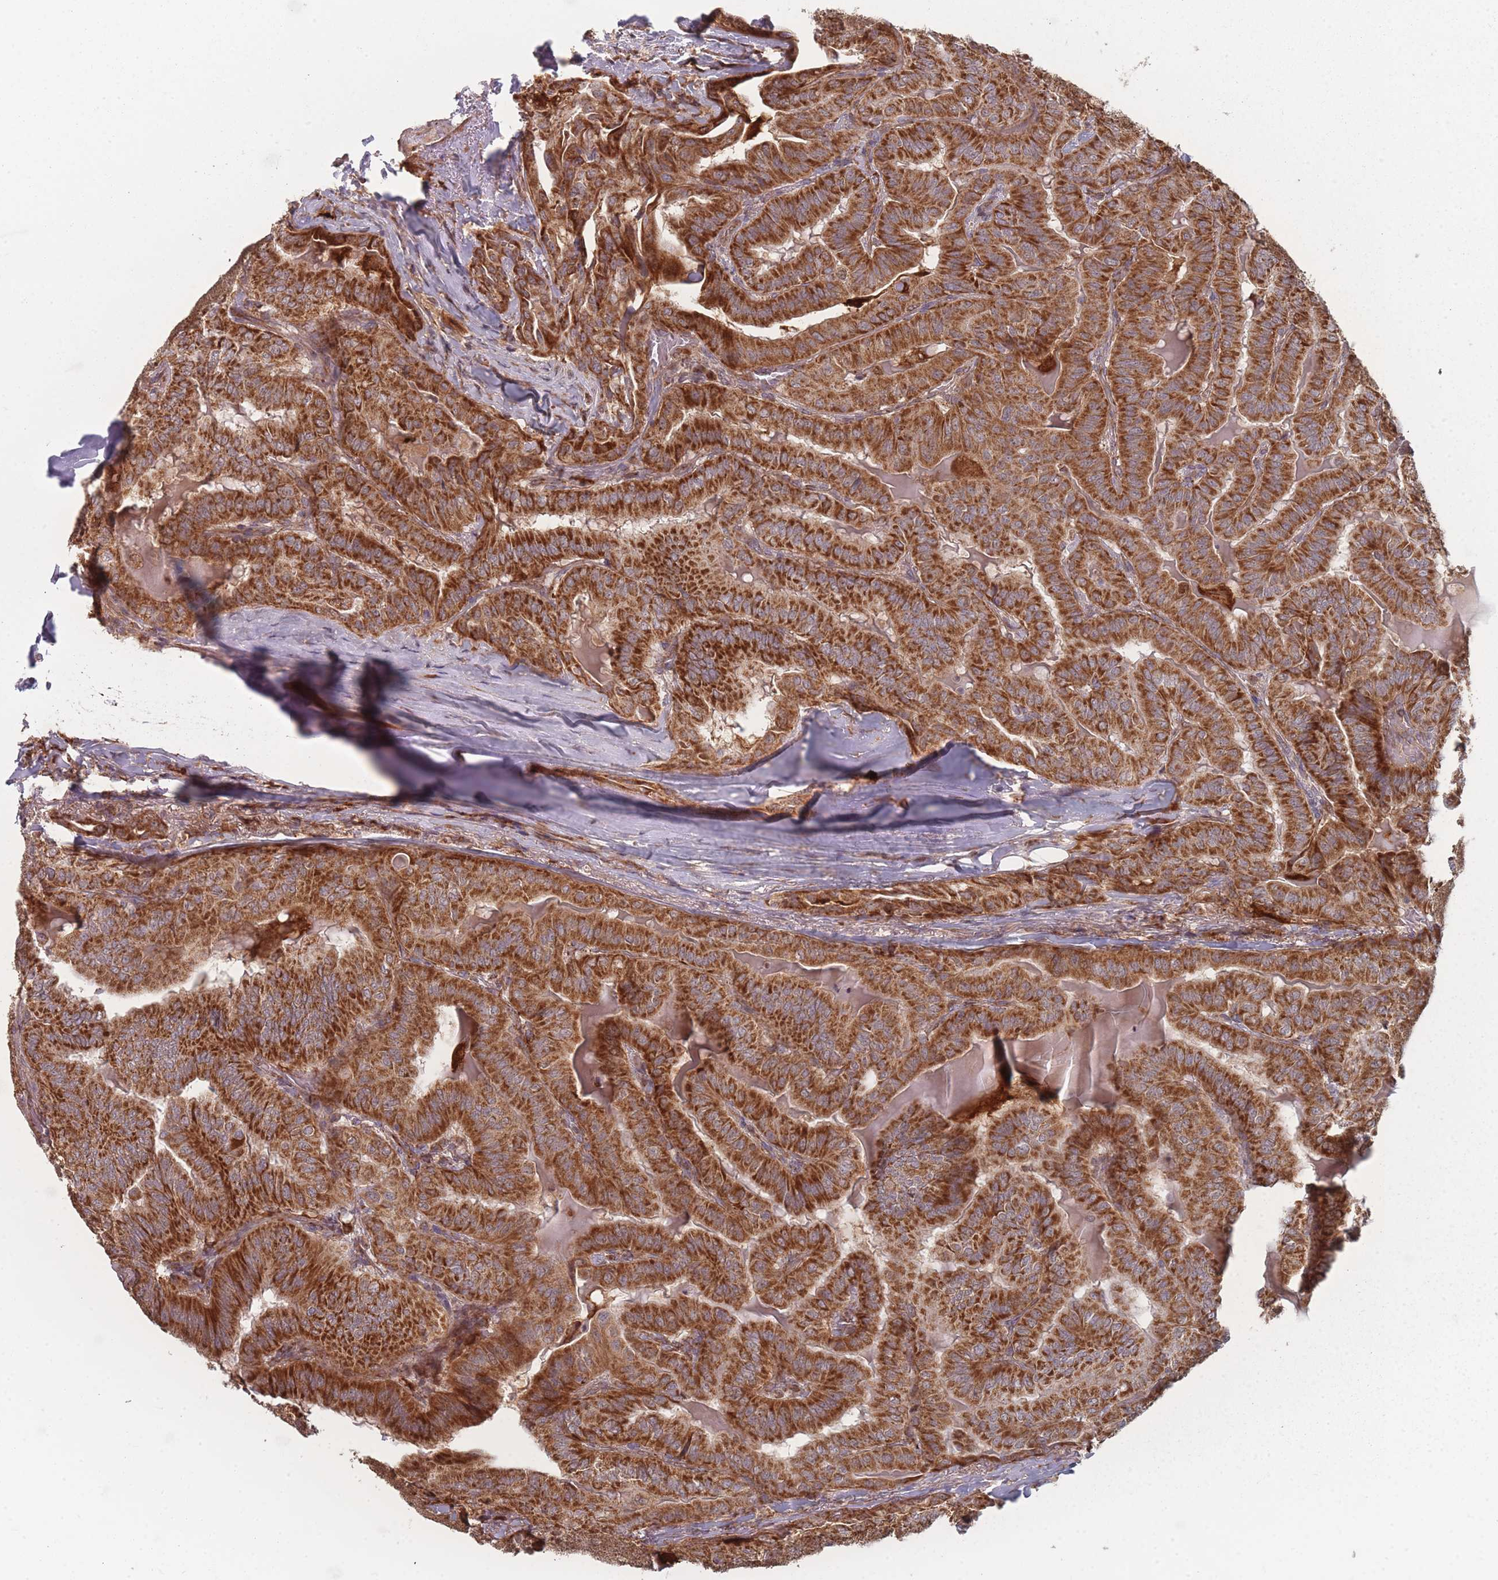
{"staining": {"intensity": "strong", "quantity": ">75%", "location": "cytoplasmic/membranous"}, "tissue": "thyroid cancer", "cell_type": "Tumor cells", "image_type": "cancer", "snomed": [{"axis": "morphology", "description": "Papillary adenocarcinoma, NOS"}, {"axis": "topography", "description": "Thyroid gland"}], "caption": "Immunohistochemical staining of thyroid papillary adenocarcinoma reveals high levels of strong cytoplasmic/membranous protein expression in approximately >75% of tumor cells.", "gene": "PSMB3", "patient": {"sex": "female", "age": 68}}